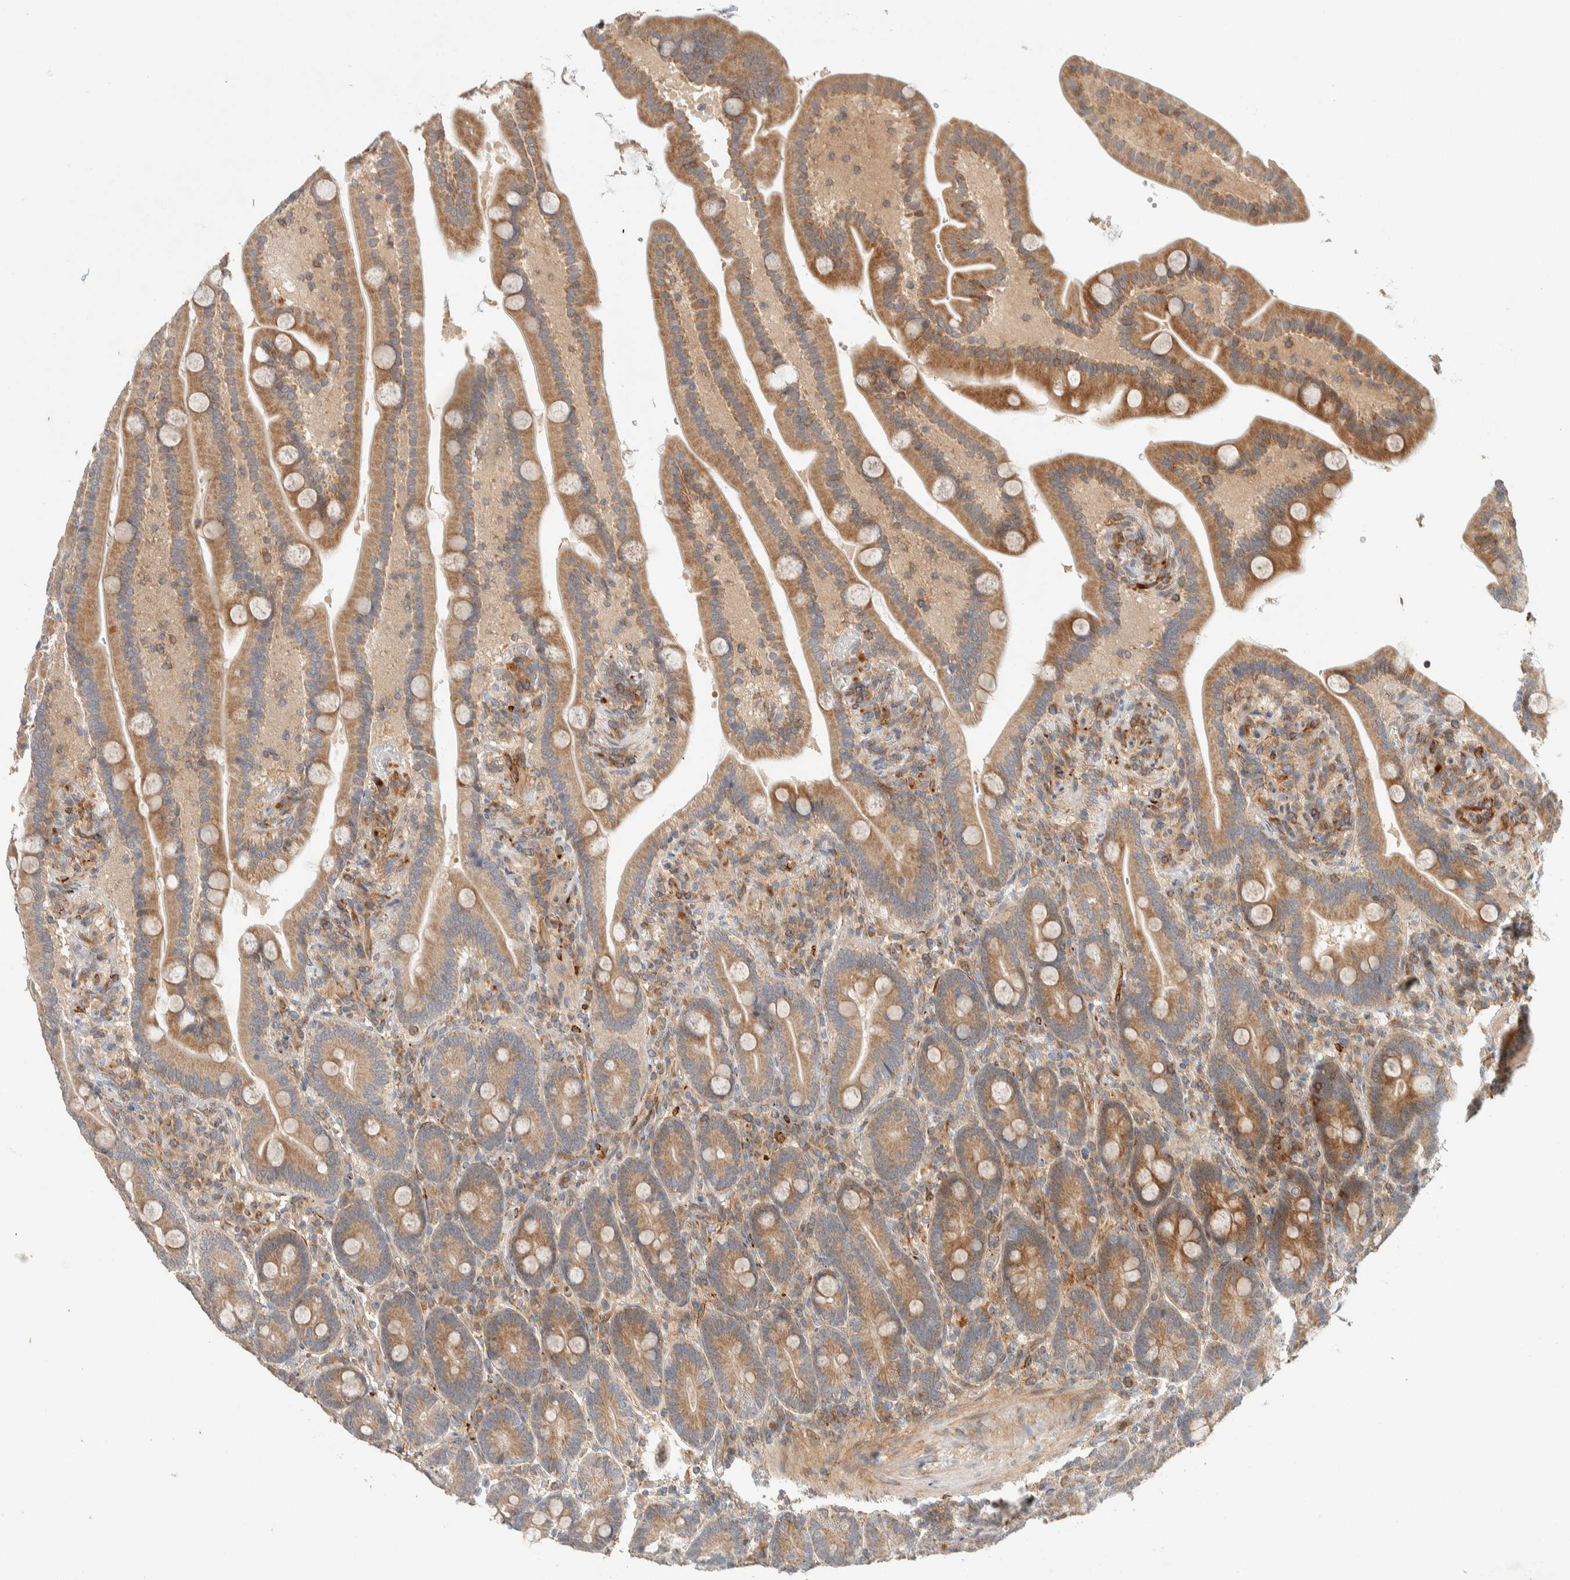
{"staining": {"intensity": "moderate", "quantity": ">75%", "location": "cytoplasmic/membranous"}, "tissue": "duodenum", "cell_type": "Glandular cells", "image_type": "normal", "snomed": [{"axis": "morphology", "description": "Normal tissue, NOS"}, {"axis": "topography", "description": "Duodenum"}], "caption": "Moderate cytoplasmic/membranous expression is seen in about >75% of glandular cells in benign duodenum.", "gene": "KIF9", "patient": {"sex": "male", "age": 54}}